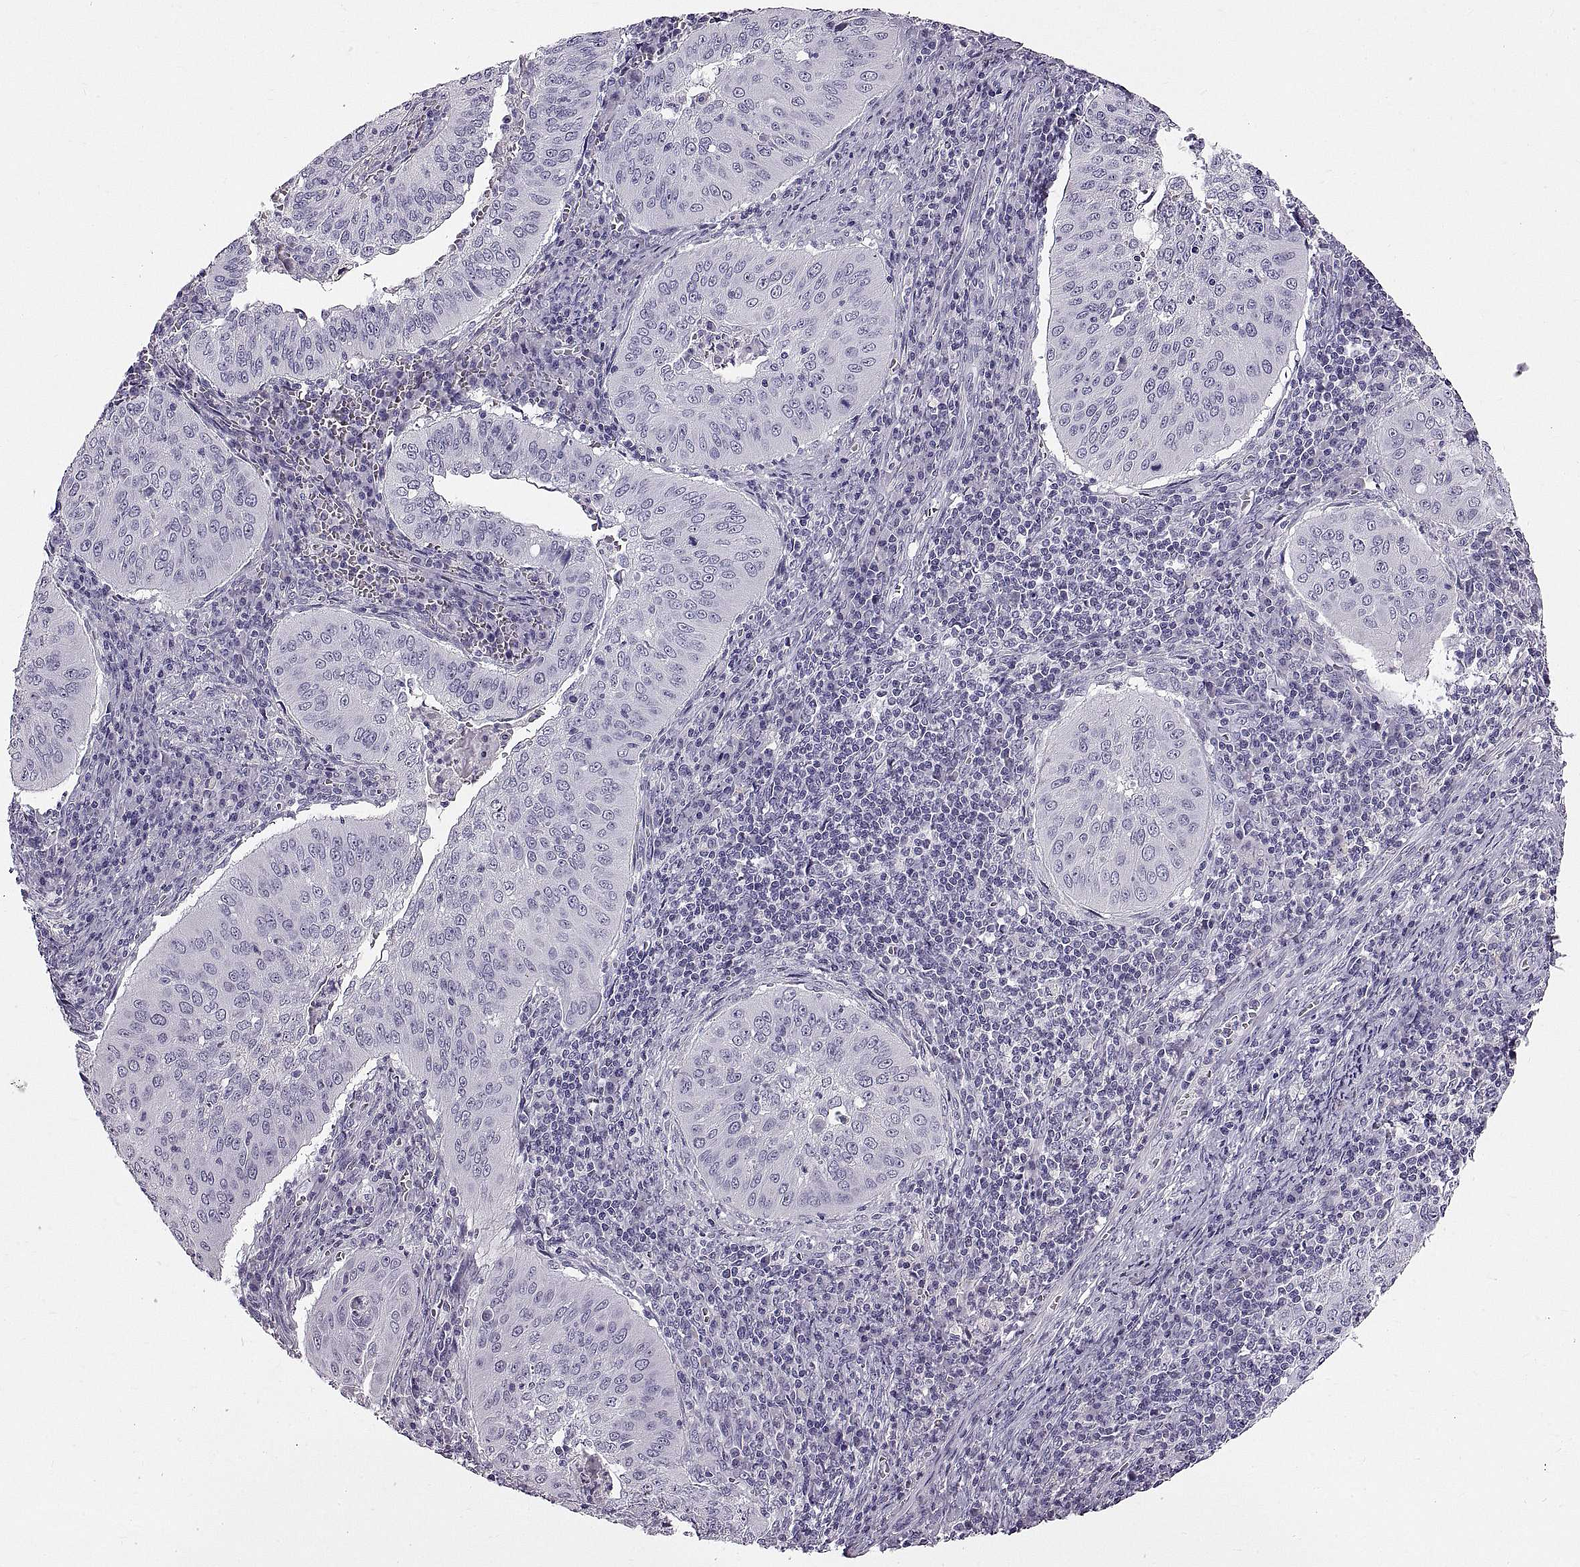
{"staining": {"intensity": "negative", "quantity": "none", "location": "none"}, "tissue": "cervical cancer", "cell_type": "Tumor cells", "image_type": "cancer", "snomed": [{"axis": "morphology", "description": "Squamous cell carcinoma, NOS"}, {"axis": "topography", "description": "Cervix"}], "caption": "This is an IHC micrograph of human cervical cancer. There is no expression in tumor cells.", "gene": "WFDC8", "patient": {"sex": "female", "age": 39}}